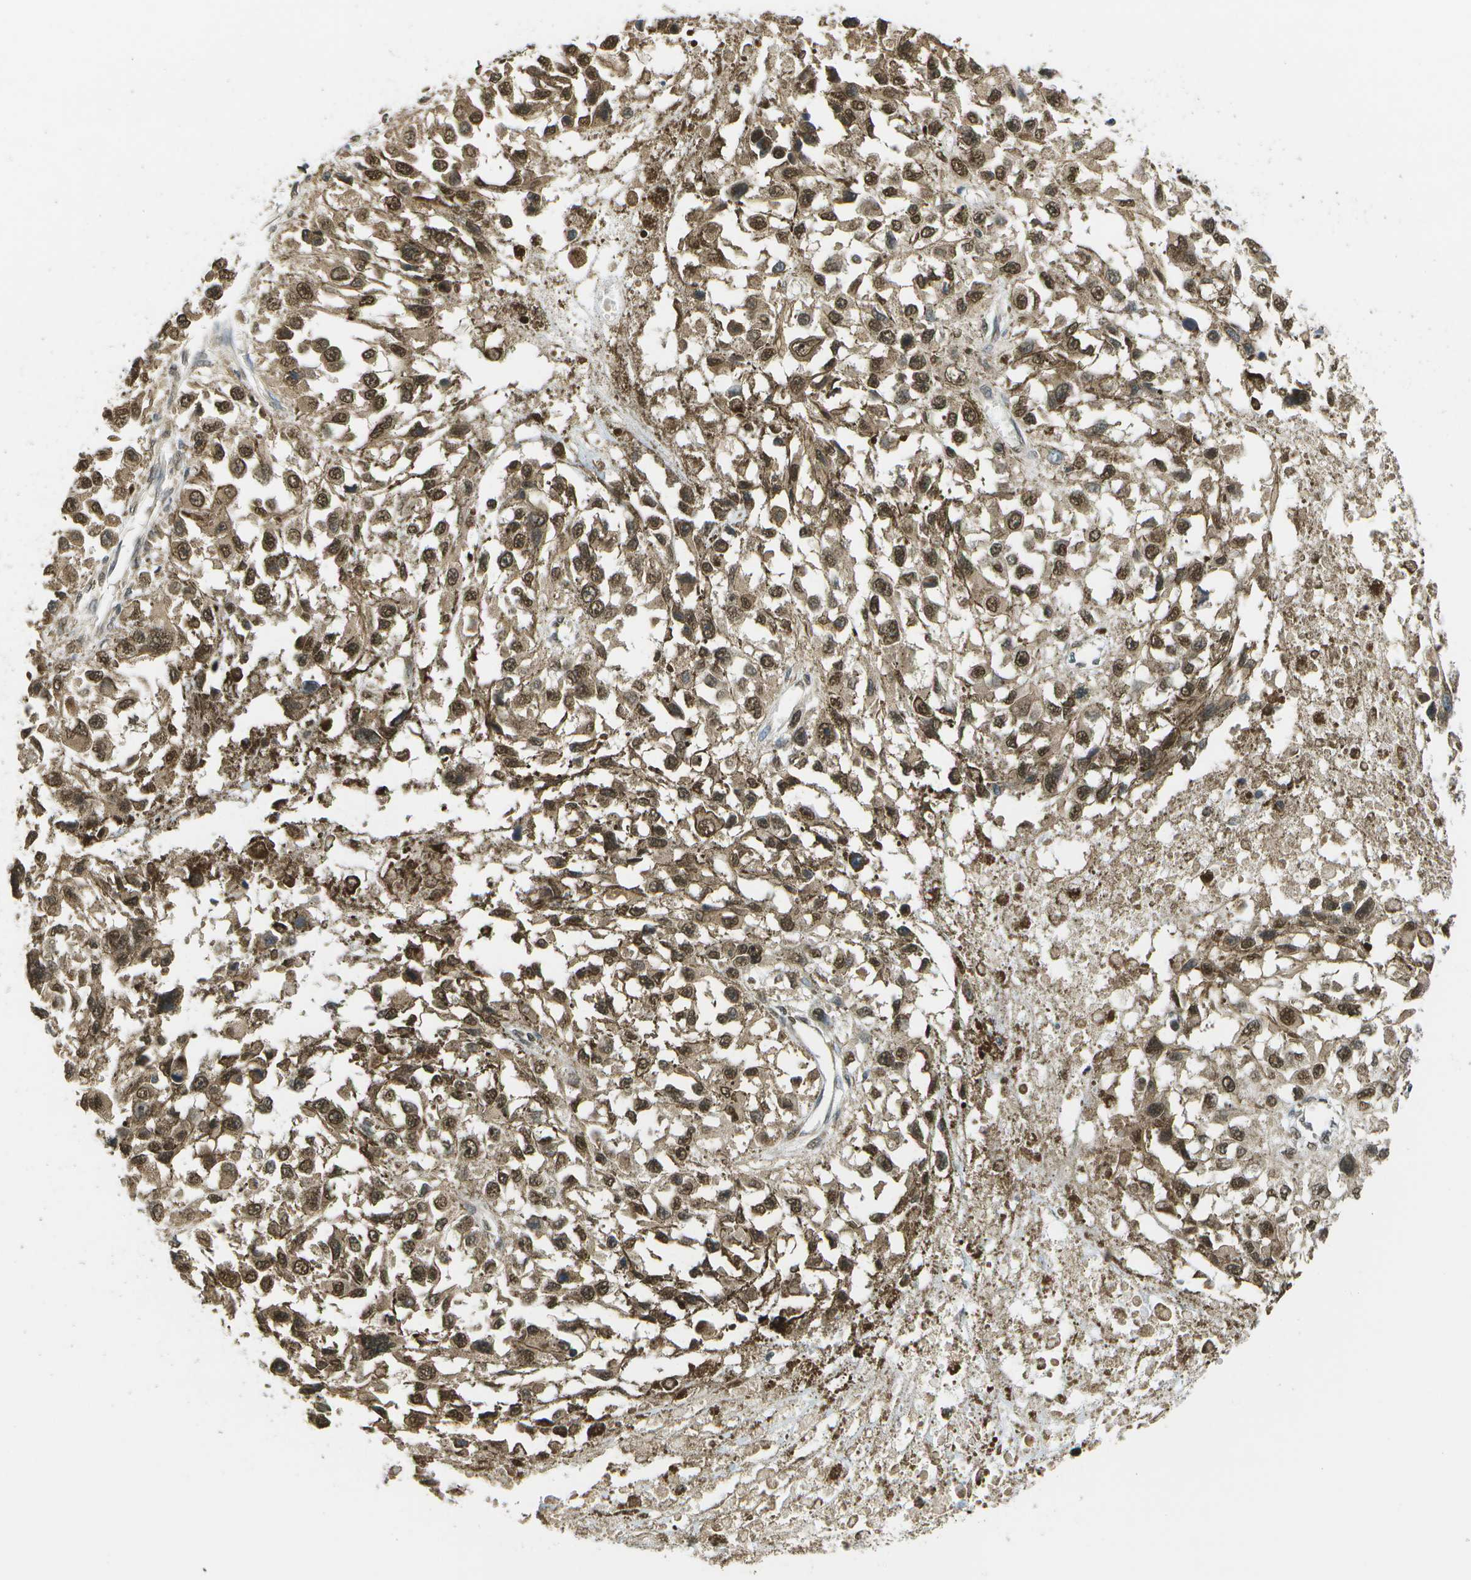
{"staining": {"intensity": "moderate", "quantity": ">75%", "location": "cytoplasmic/membranous,nuclear"}, "tissue": "melanoma", "cell_type": "Tumor cells", "image_type": "cancer", "snomed": [{"axis": "morphology", "description": "Malignant melanoma, Metastatic site"}, {"axis": "topography", "description": "Lymph node"}], "caption": "Immunohistochemistry (IHC) (DAB (3,3'-diaminobenzidine)) staining of human malignant melanoma (metastatic site) demonstrates moderate cytoplasmic/membranous and nuclear protein positivity in about >75% of tumor cells.", "gene": "ABL2", "patient": {"sex": "male", "age": 59}}